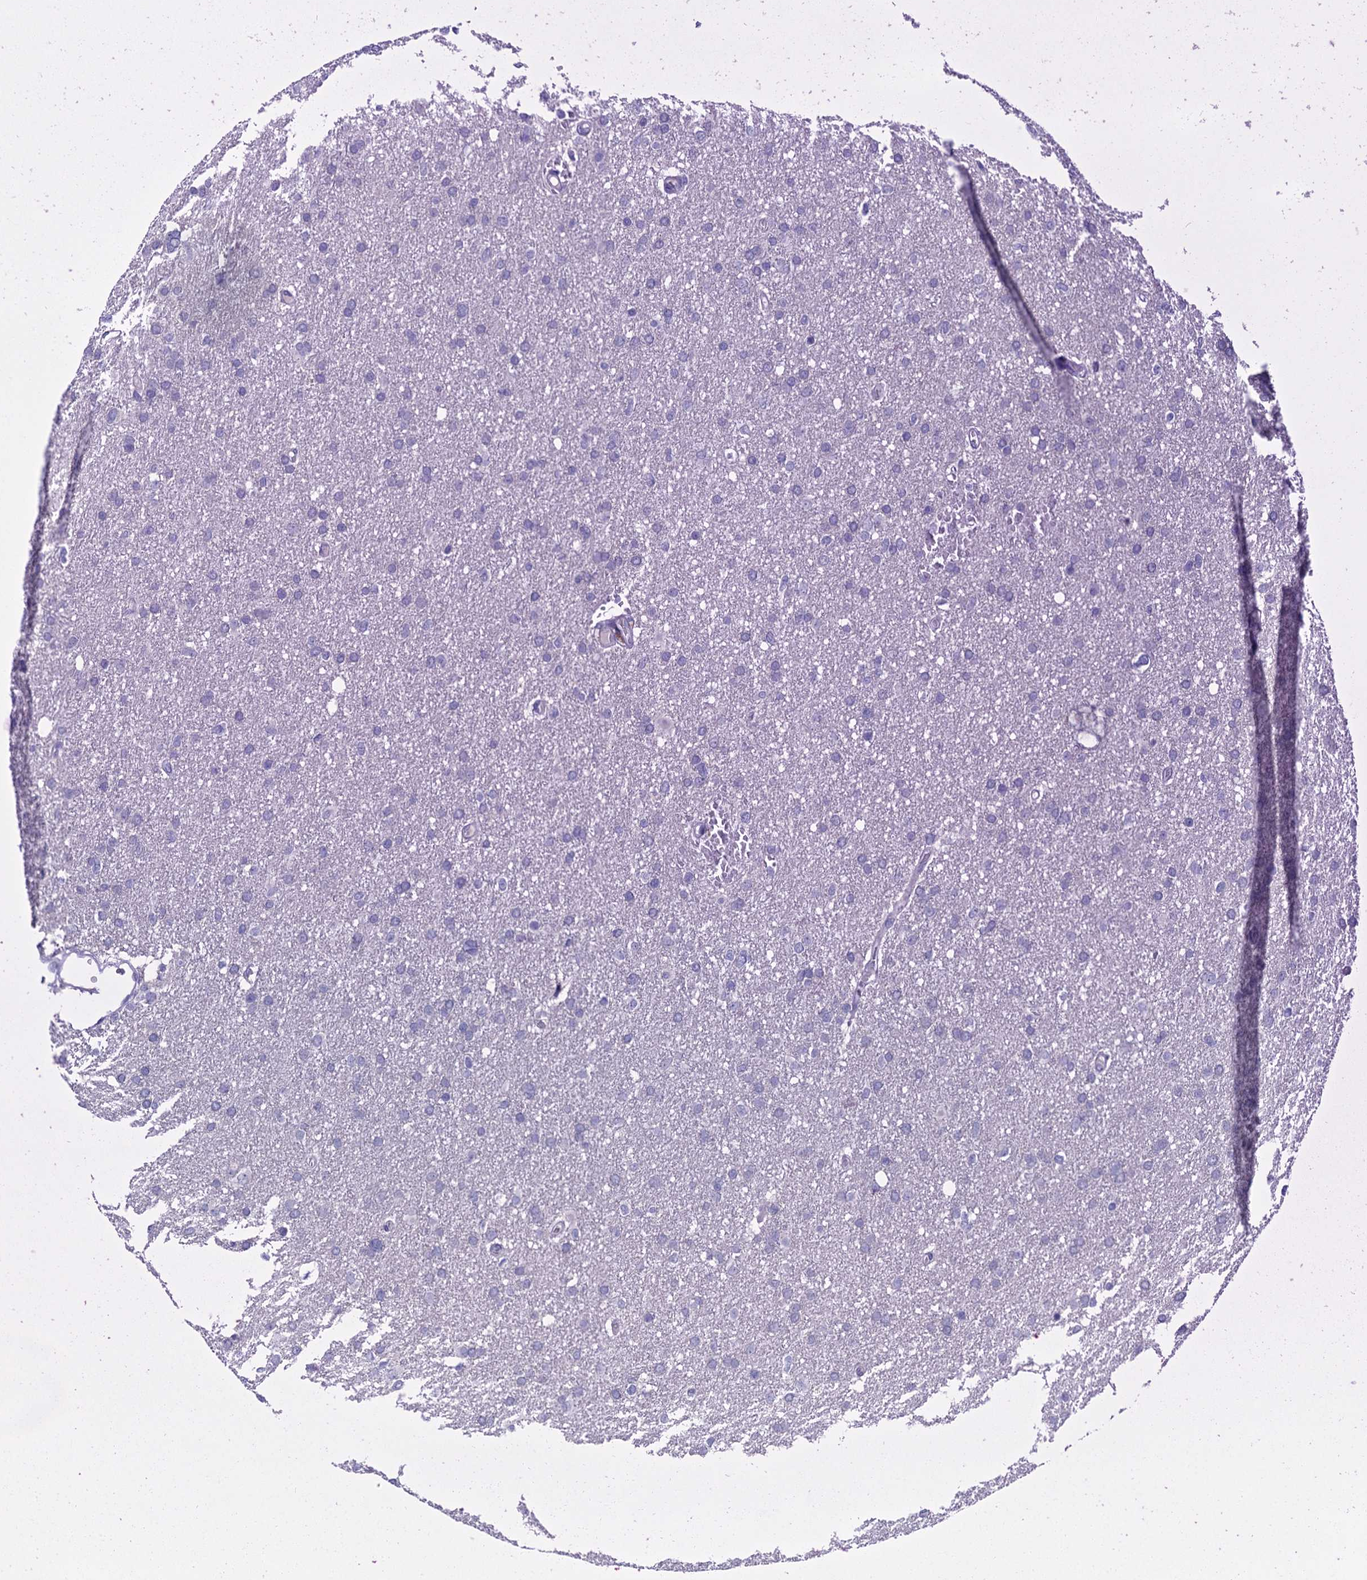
{"staining": {"intensity": "negative", "quantity": "none", "location": "none"}, "tissue": "glioma", "cell_type": "Tumor cells", "image_type": "cancer", "snomed": [{"axis": "morphology", "description": "Glioma, malignant, High grade"}, {"axis": "topography", "description": "Cerebral cortex"}], "caption": "Tumor cells are negative for brown protein staining in glioma. The staining was performed using DAB to visualize the protein expression in brown, while the nuclei were stained in blue with hematoxylin (Magnification: 20x).", "gene": "ANKRD42", "patient": {"sex": "female", "age": 36}}